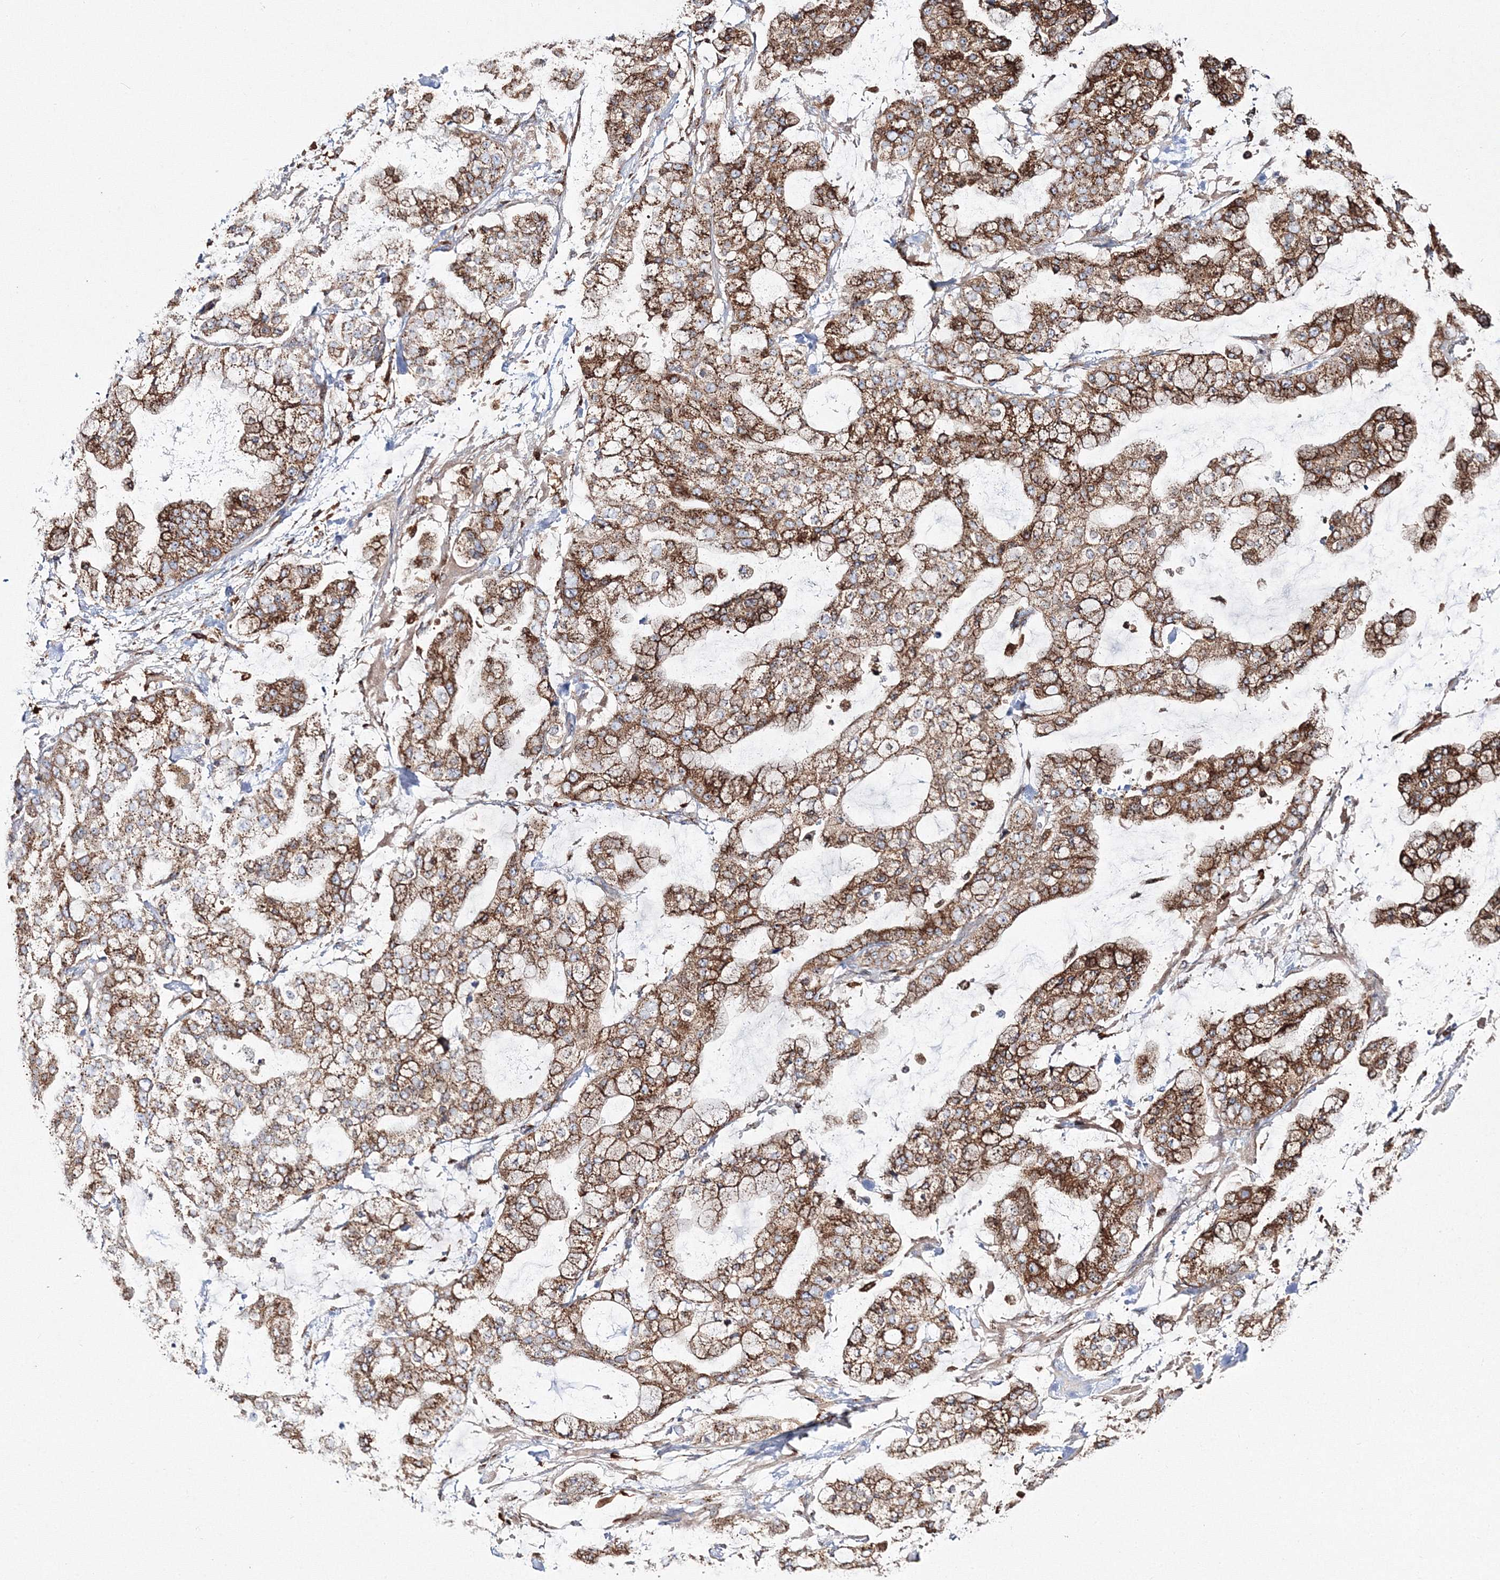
{"staining": {"intensity": "moderate", "quantity": ">75%", "location": "cytoplasmic/membranous"}, "tissue": "stomach cancer", "cell_type": "Tumor cells", "image_type": "cancer", "snomed": [{"axis": "morphology", "description": "Normal tissue, NOS"}, {"axis": "morphology", "description": "Adenocarcinoma, NOS"}, {"axis": "topography", "description": "Stomach, upper"}, {"axis": "topography", "description": "Stomach"}], "caption": "This is an image of immunohistochemistry staining of adenocarcinoma (stomach), which shows moderate staining in the cytoplasmic/membranous of tumor cells.", "gene": "ARCN1", "patient": {"sex": "male", "age": 76}}